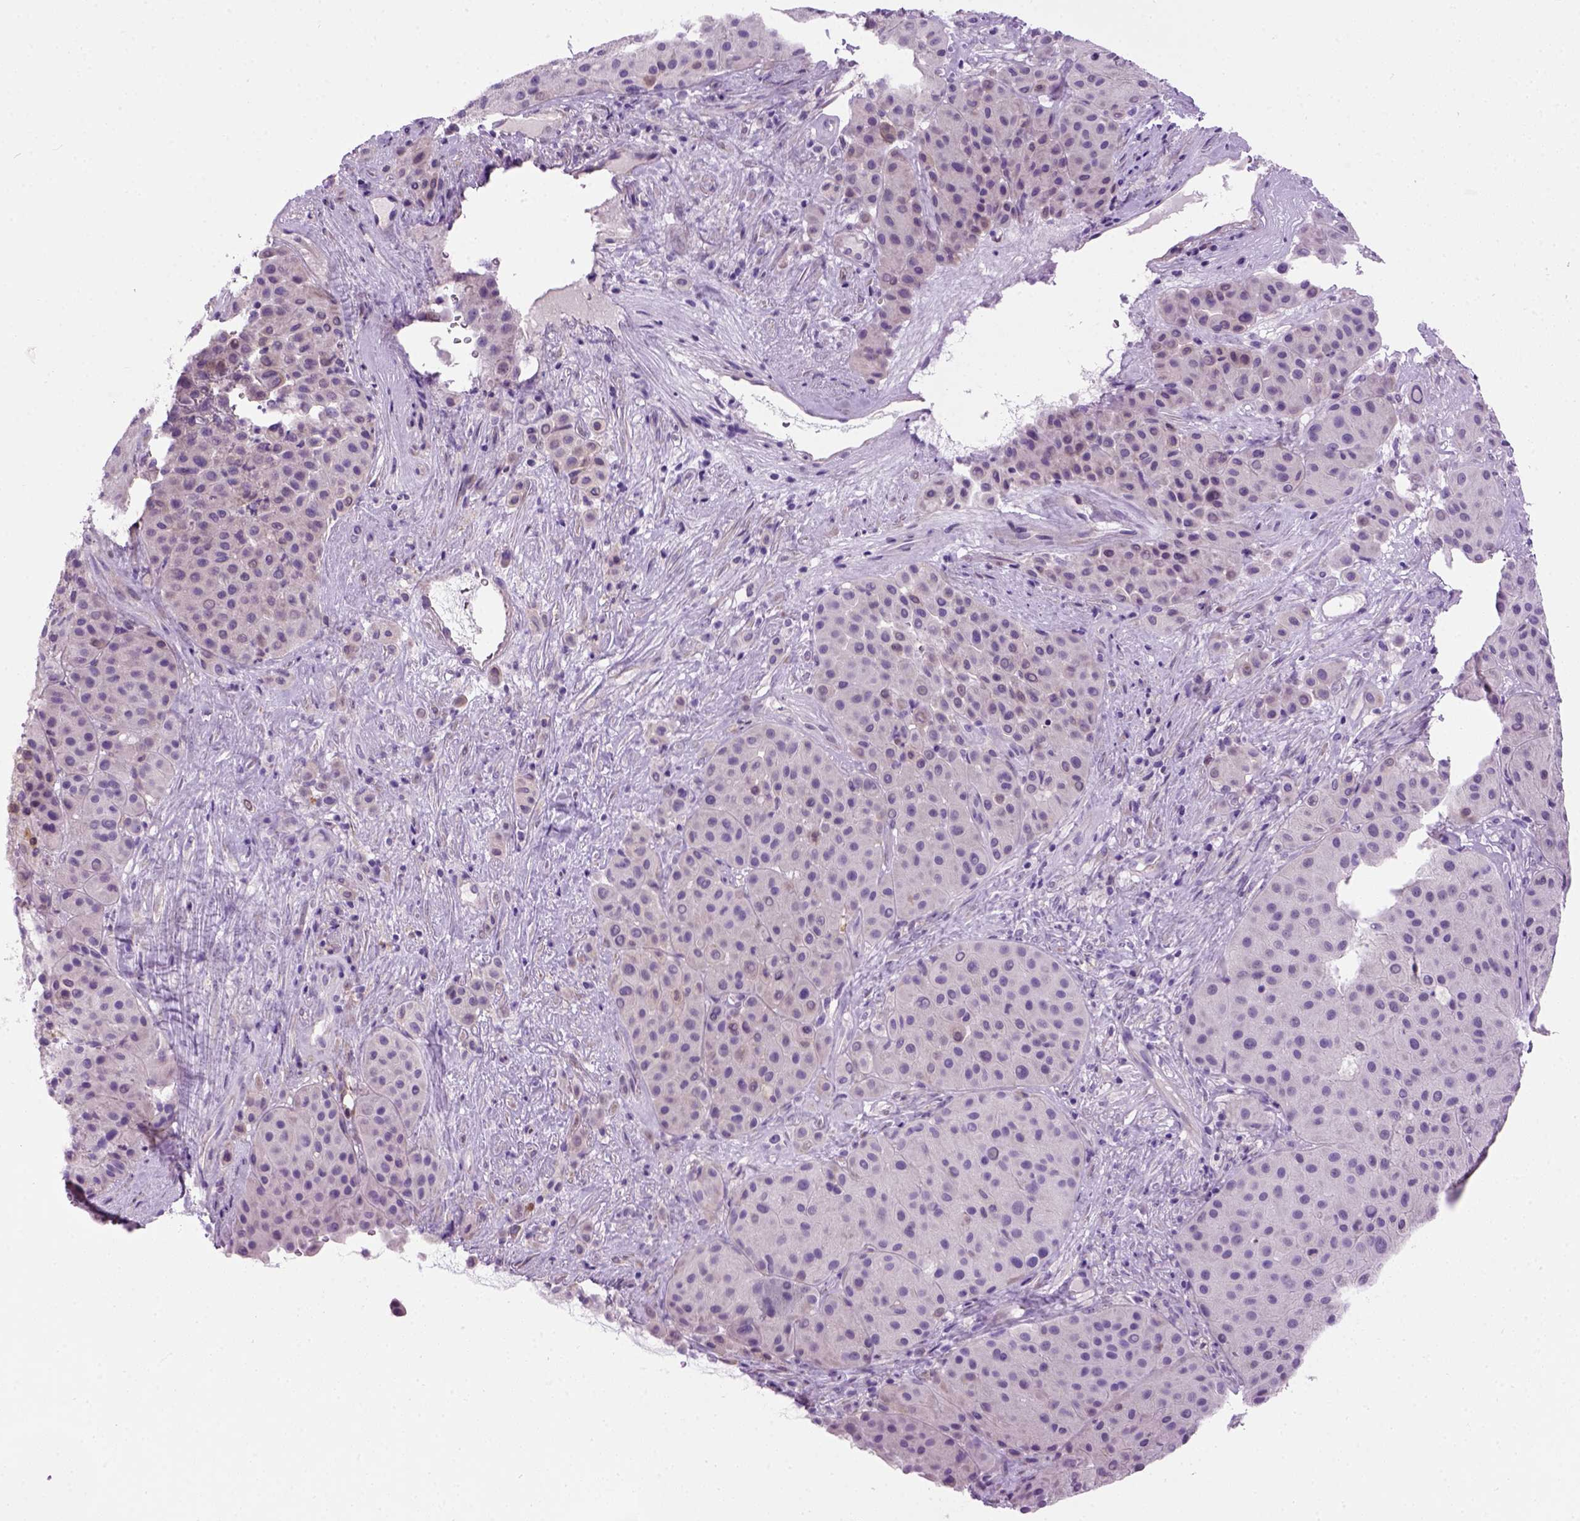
{"staining": {"intensity": "negative", "quantity": "none", "location": "none"}, "tissue": "melanoma", "cell_type": "Tumor cells", "image_type": "cancer", "snomed": [{"axis": "morphology", "description": "Malignant melanoma, Metastatic site"}, {"axis": "topography", "description": "Smooth muscle"}], "caption": "This is an immunohistochemistry (IHC) micrograph of human melanoma. There is no expression in tumor cells.", "gene": "GABRB2", "patient": {"sex": "male", "age": 41}}